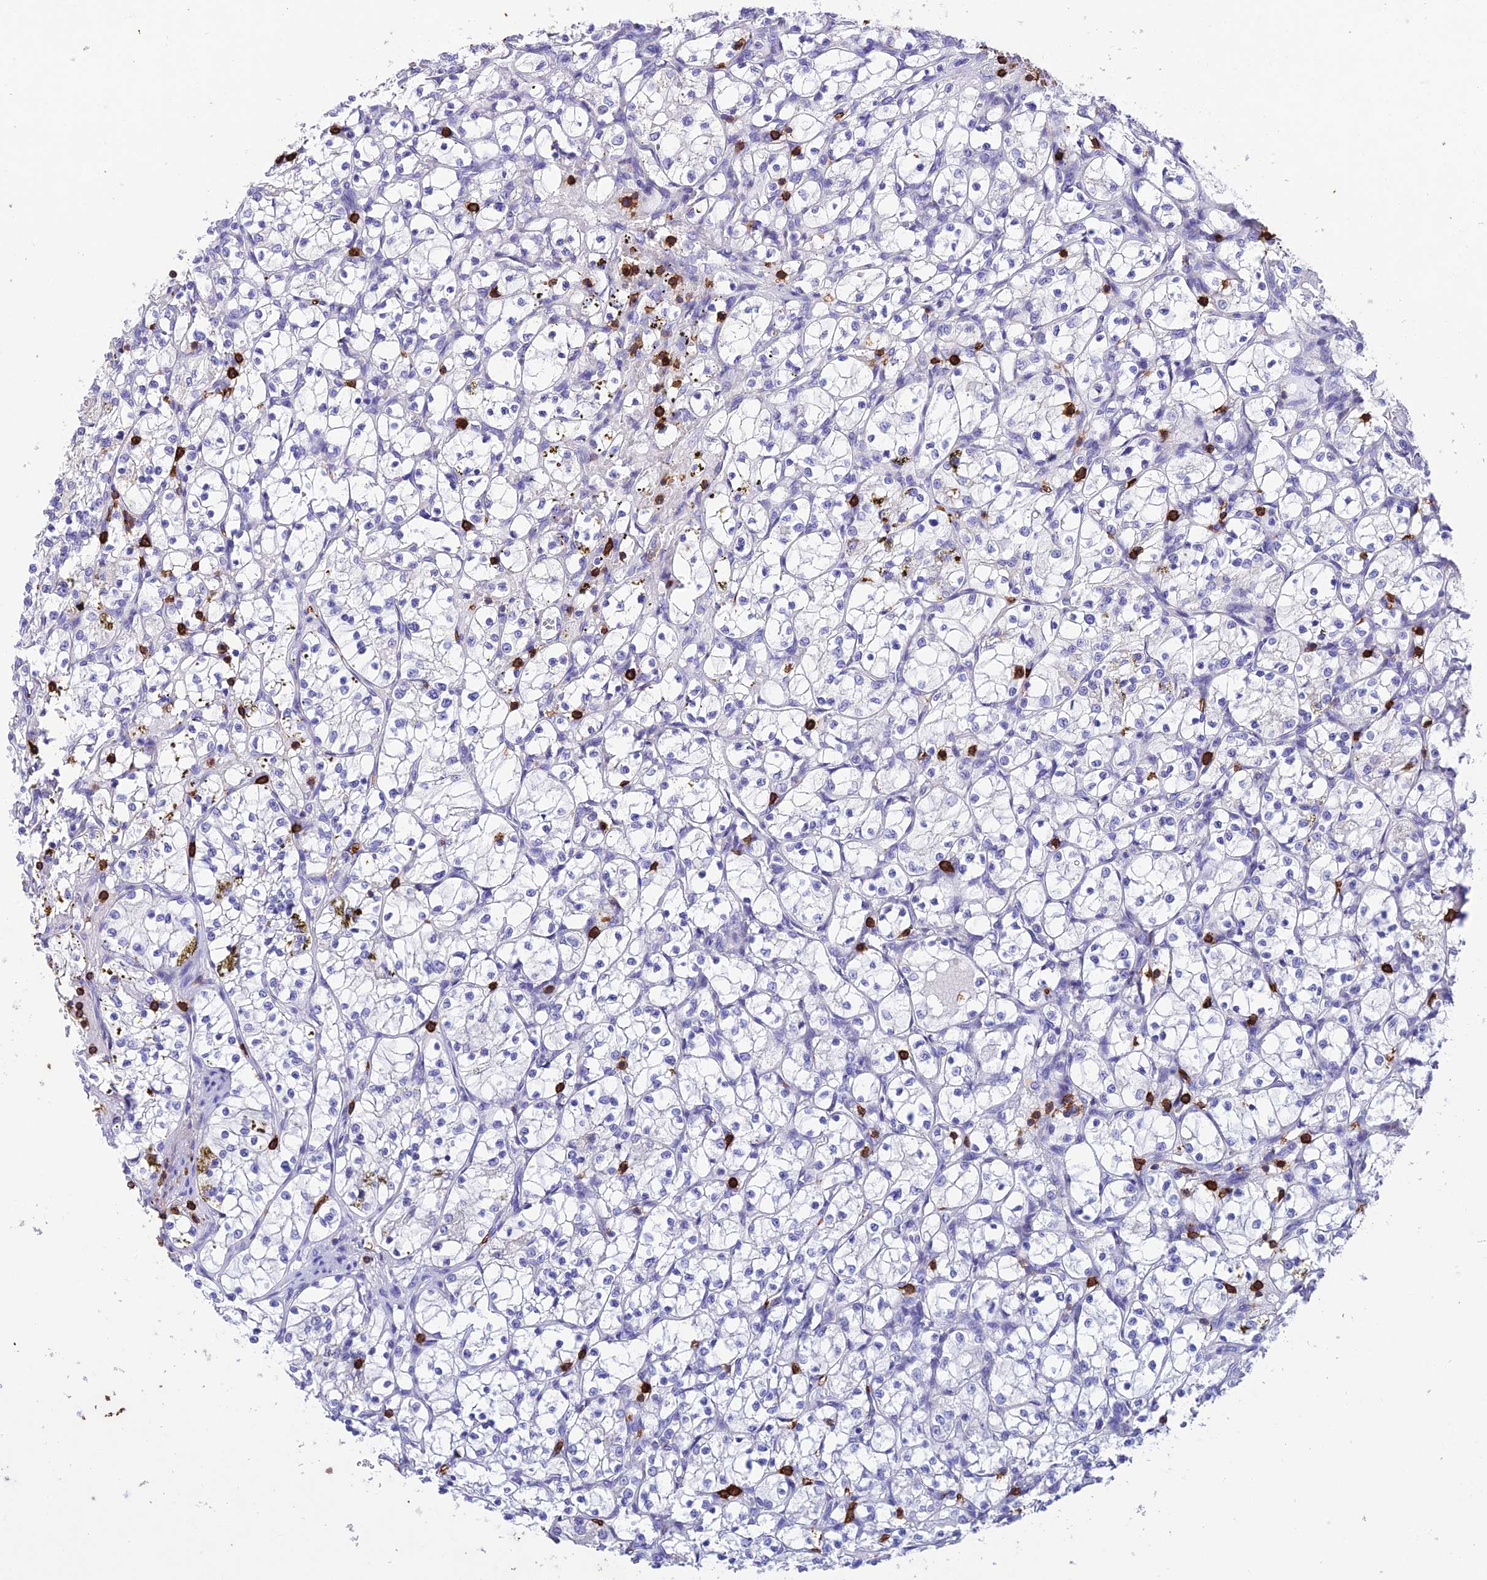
{"staining": {"intensity": "negative", "quantity": "none", "location": "none"}, "tissue": "renal cancer", "cell_type": "Tumor cells", "image_type": "cancer", "snomed": [{"axis": "morphology", "description": "Adenocarcinoma, NOS"}, {"axis": "topography", "description": "Kidney"}], "caption": "Renal adenocarcinoma stained for a protein using immunohistochemistry (IHC) reveals no positivity tumor cells.", "gene": "PTPRCAP", "patient": {"sex": "female", "age": 69}}